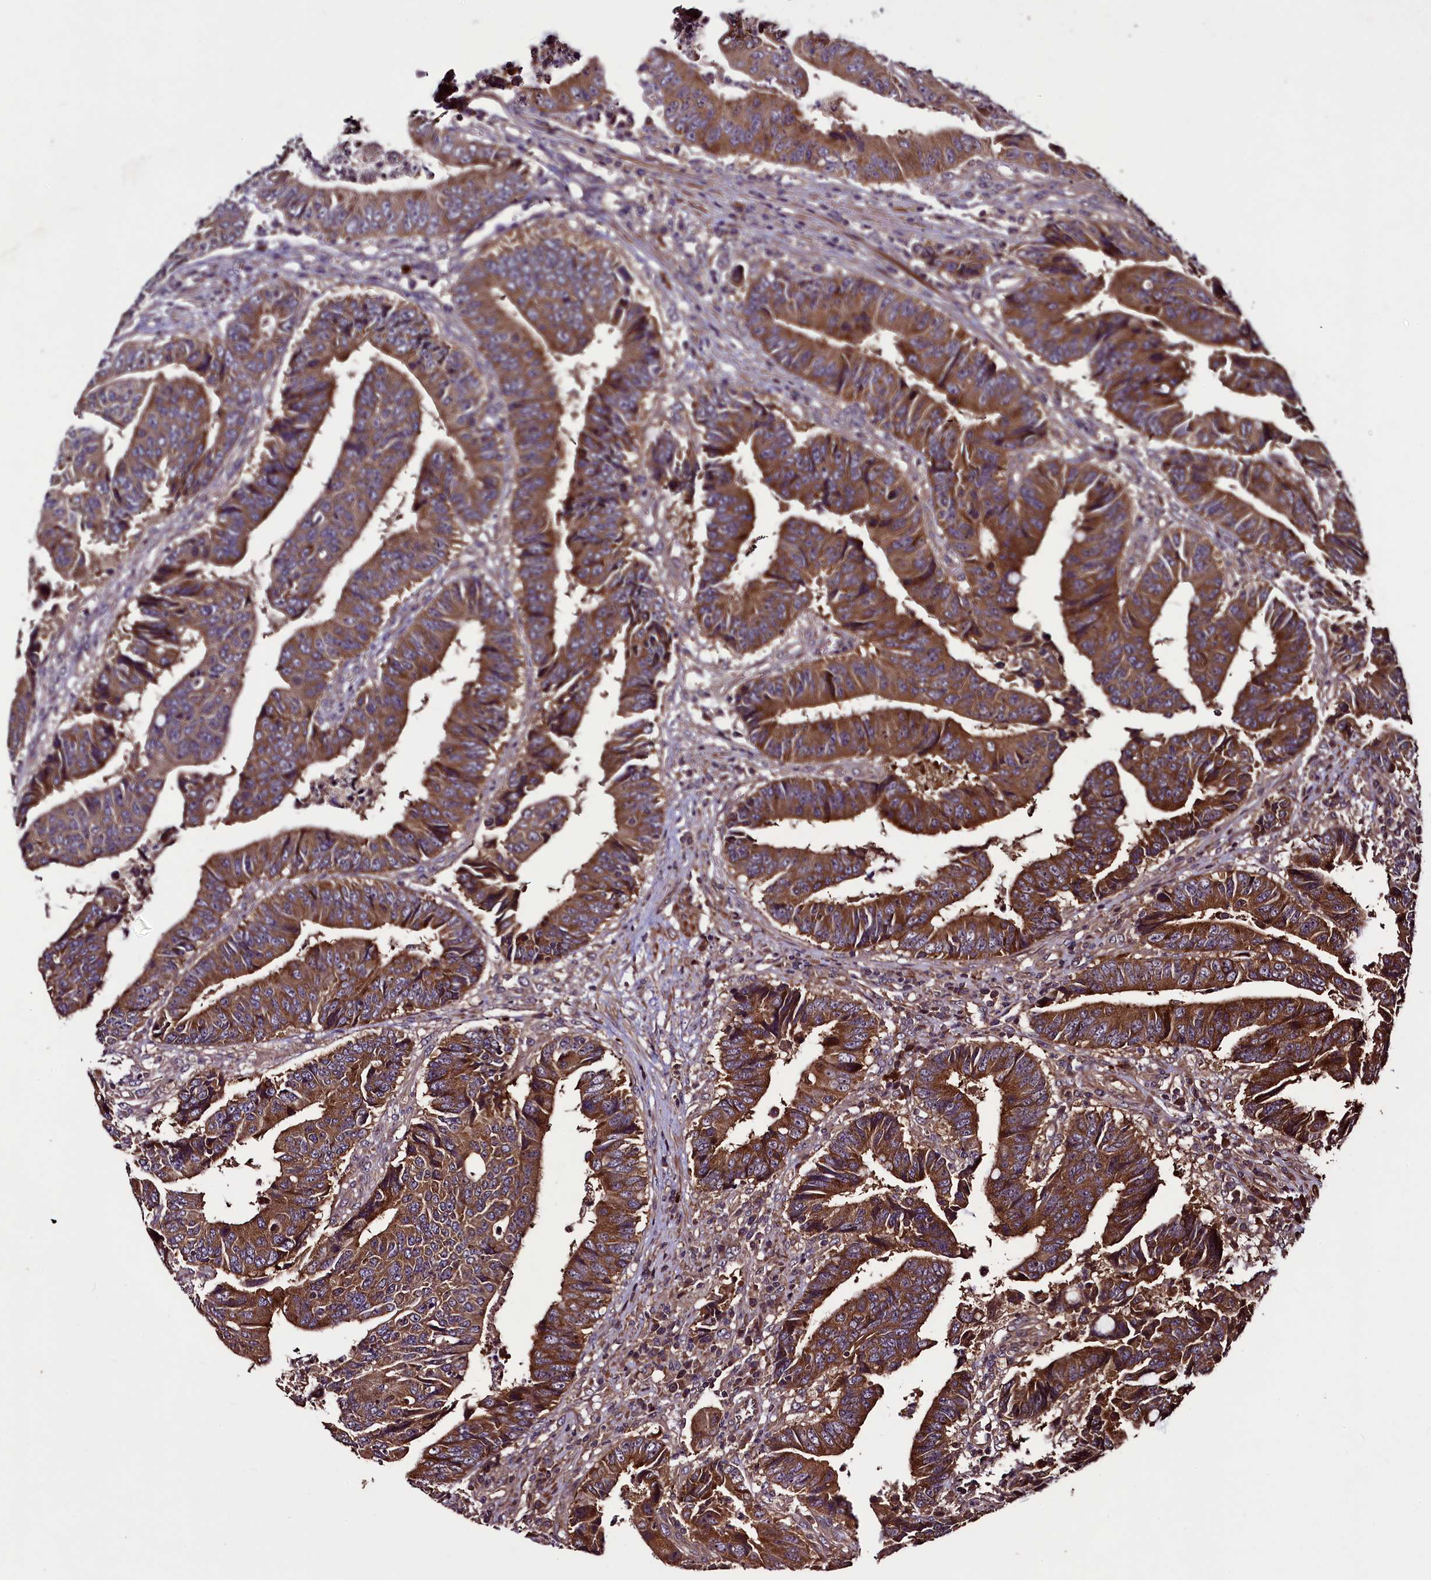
{"staining": {"intensity": "strong", "quantity": ">75%", "location": "cytoplasmic/membranous"}, "tissue": "colorectal cancer", "cell_type": "Tumor cells", "image_type": "cancer", "snomed": [{"axis": "morphology", "description": "Adenocarcinoma, NOS"}, {"axis": "topography", "description": "Rectum"}], "caption": "This is a micrograph of IHC staining of colorectal cancer (adenocarcinoma), which shows strong expression in the cytoplasmic/membranous of tumor cells.", "gene": "NUDT6", "patient": {"sex": "male", "age": 84}}